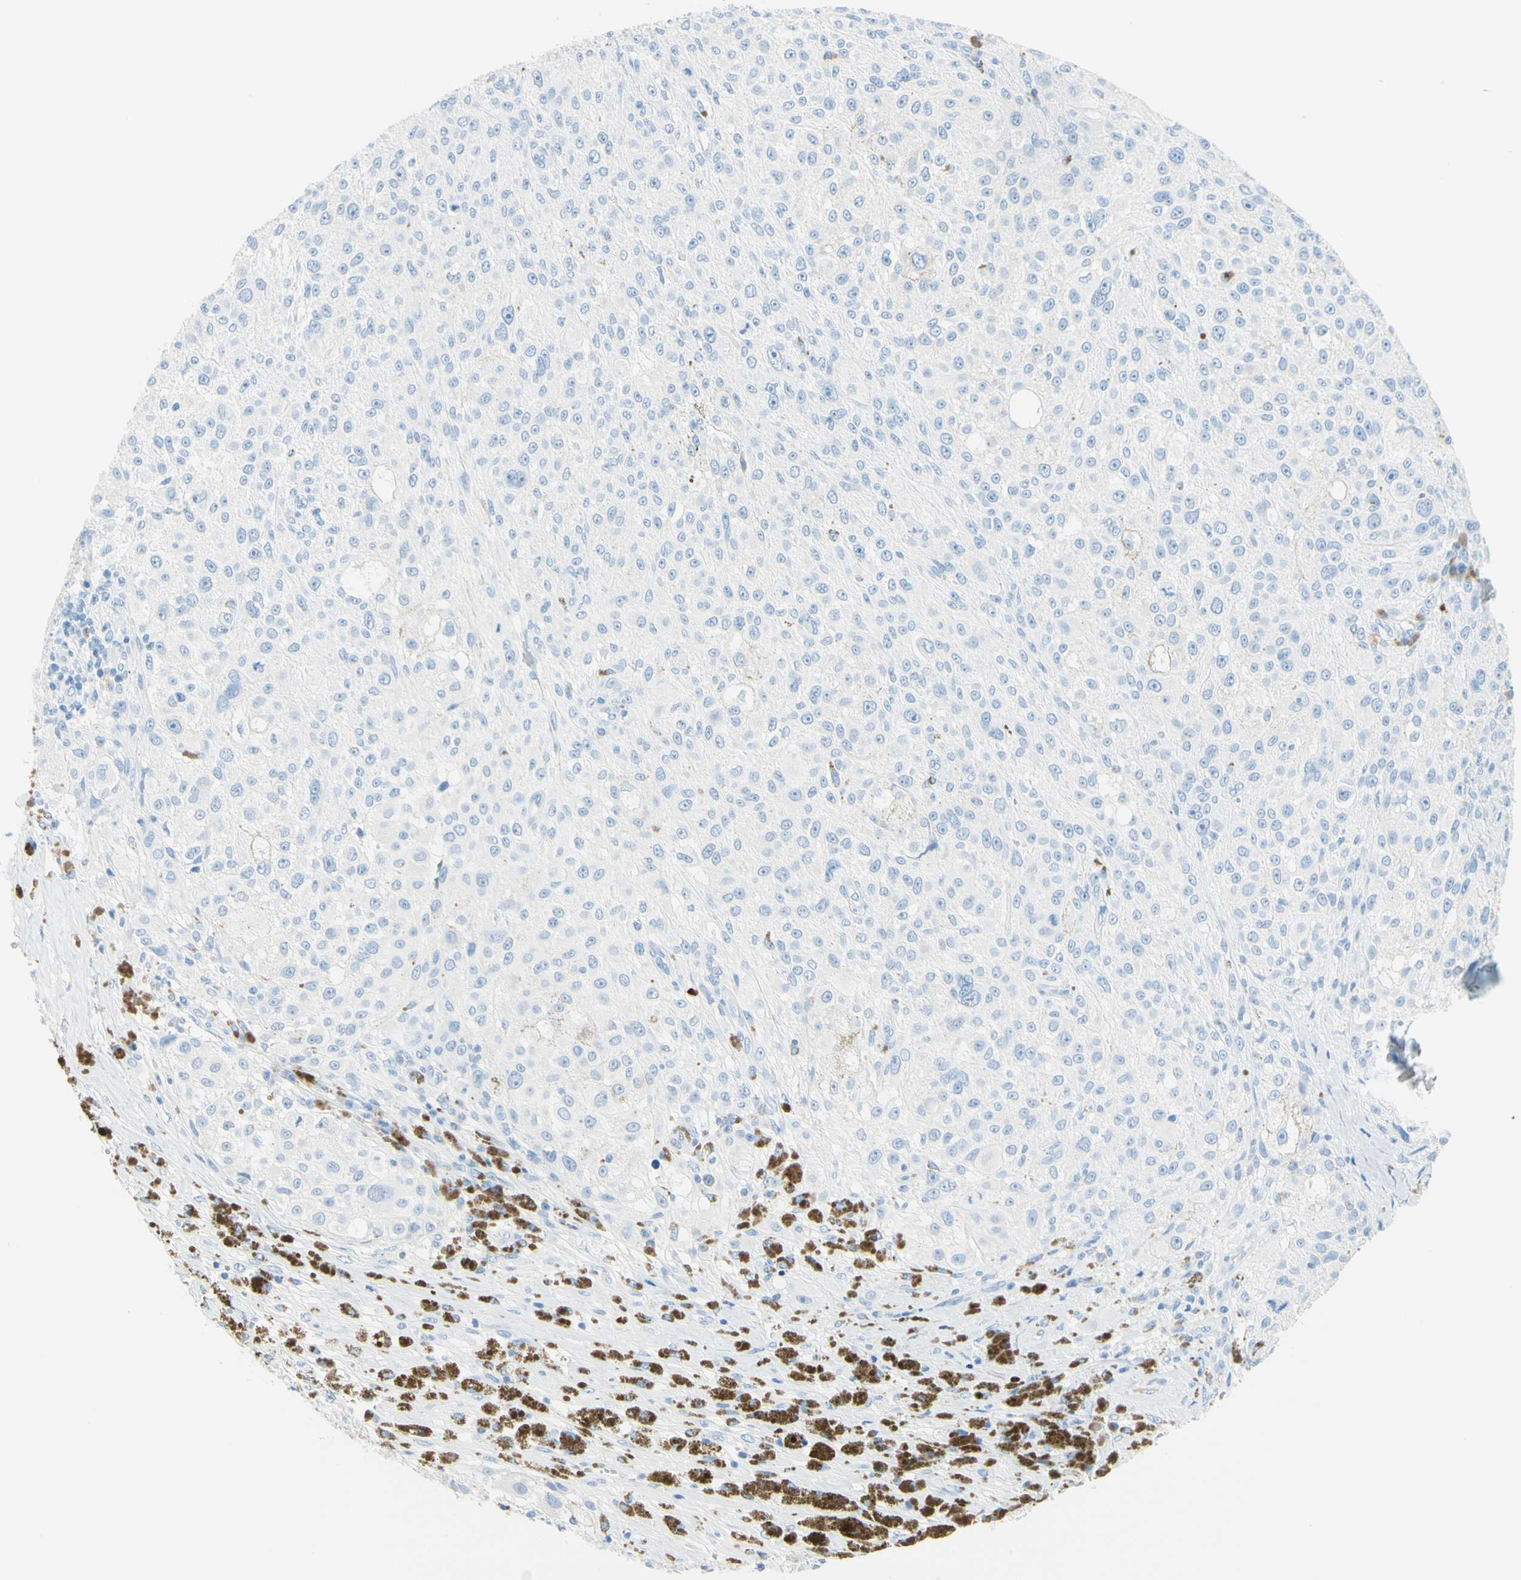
{"staining": {"intensity": "negative", "quantity": "none", "location": "none"}, "tissue": "melanoma", "cell_type": "Tumor cells", "image_type": "cancer", "snomed": [{"axis": "morphology", "description": "Necrosis, NOS"}, {"axis": "morphology", "description": "Malignant melanoma, NOS"}, {"axis": "topography", "description": "Skin"}], "caption": "Image shows no significant protein staining in tumor cells of melanoma.", "gene": "IL6ST", "patient": {"sex": "female", "age": 87}}